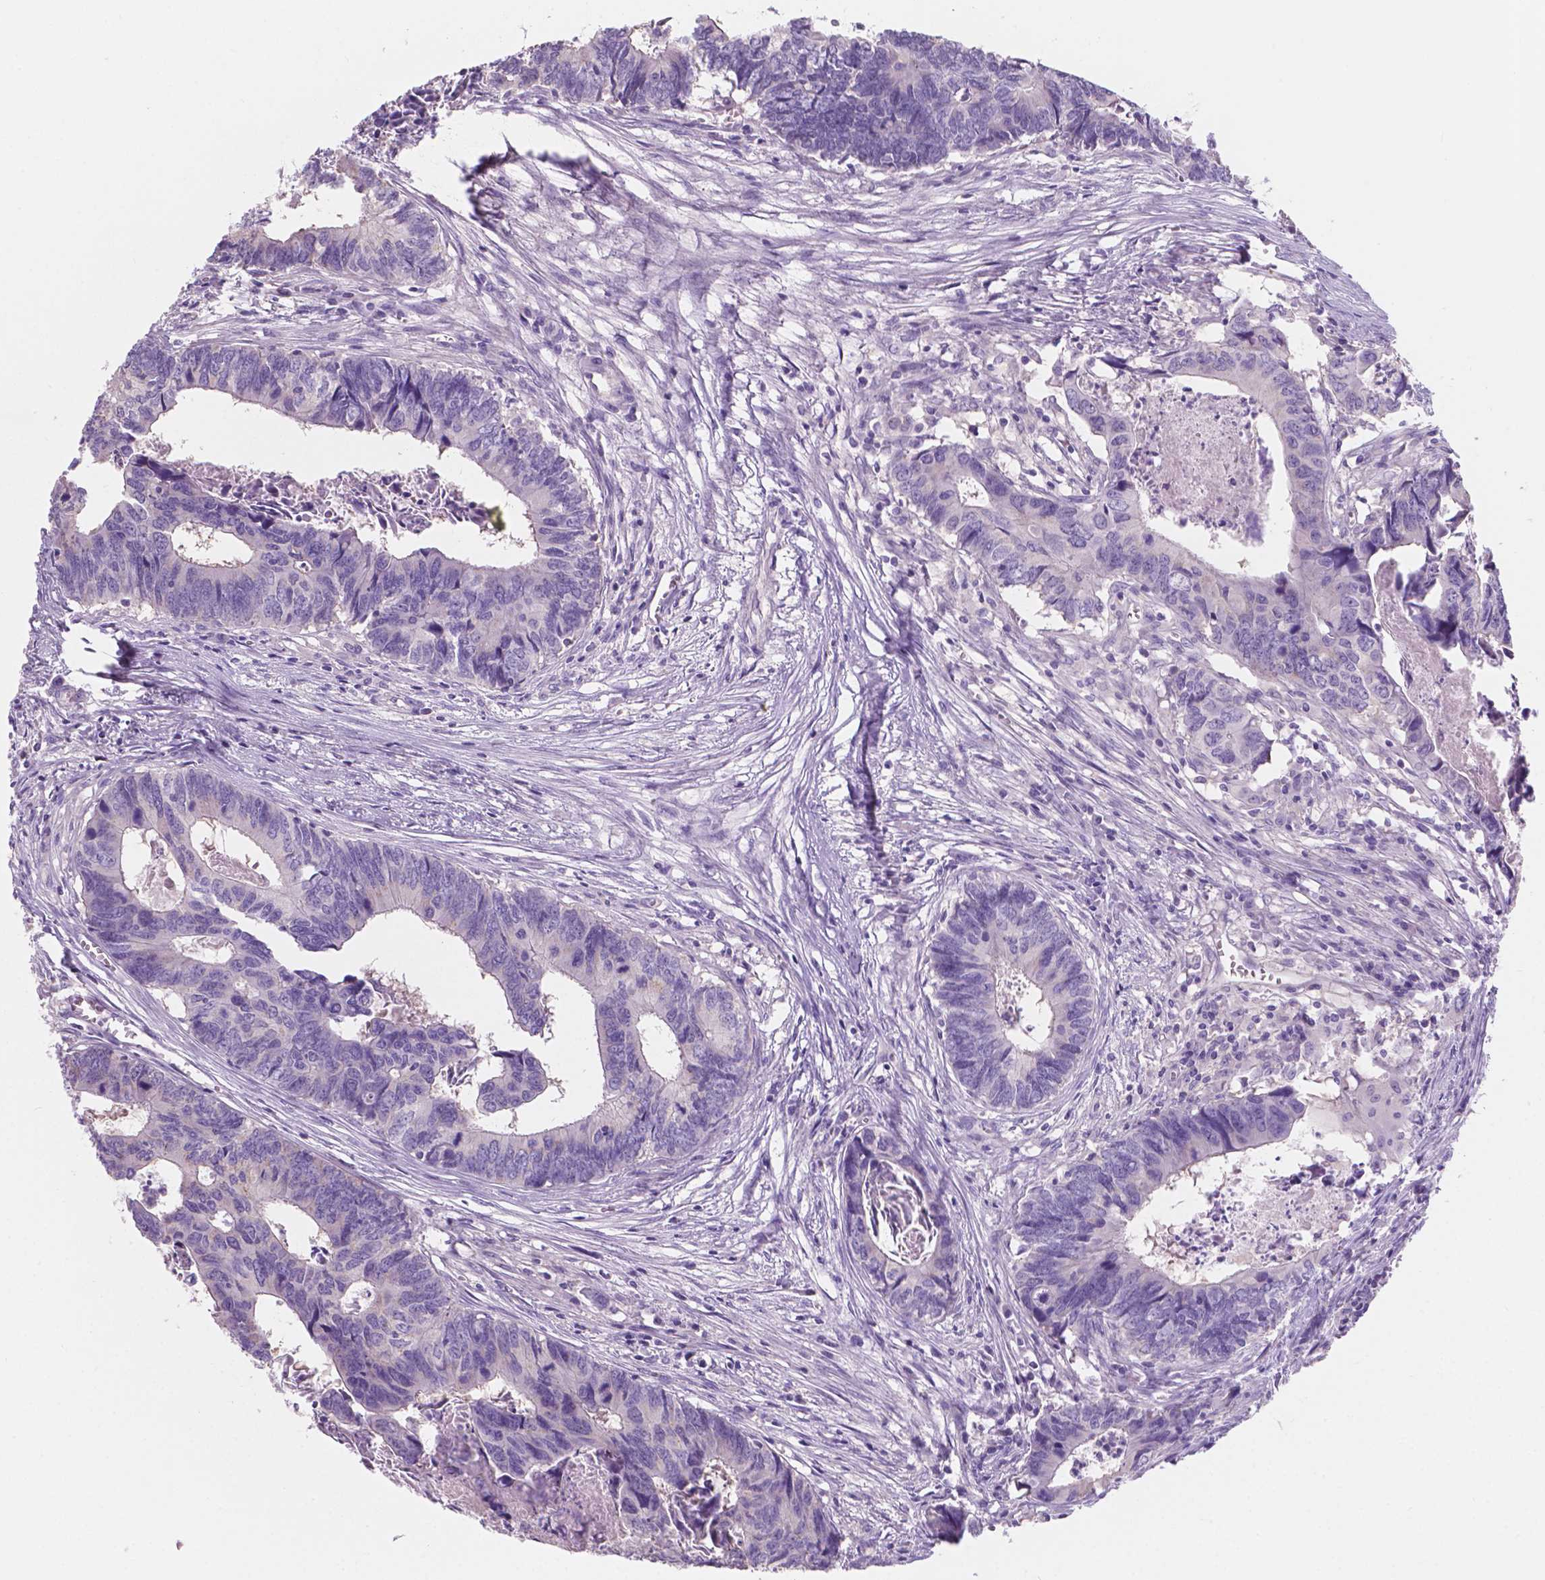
{"staining": {"intensity": "negative", "quantity": "none", "location": "none"}, "tissue": "colorectal cancer", "cell_type": "Tumor cells", "image_type": "cancer", "snomed": [{"axis": "morphology", "description": "Adenocarcinoma, NOS"}, {"axis": "topography", "description": "Colon"}], "caption": "Human colorectal cancer stained for a protein using immunohistochemistry displays no expression in tumor cells.", "gene": "SBSN", "patient": {"sex": "female", "age": 82}}